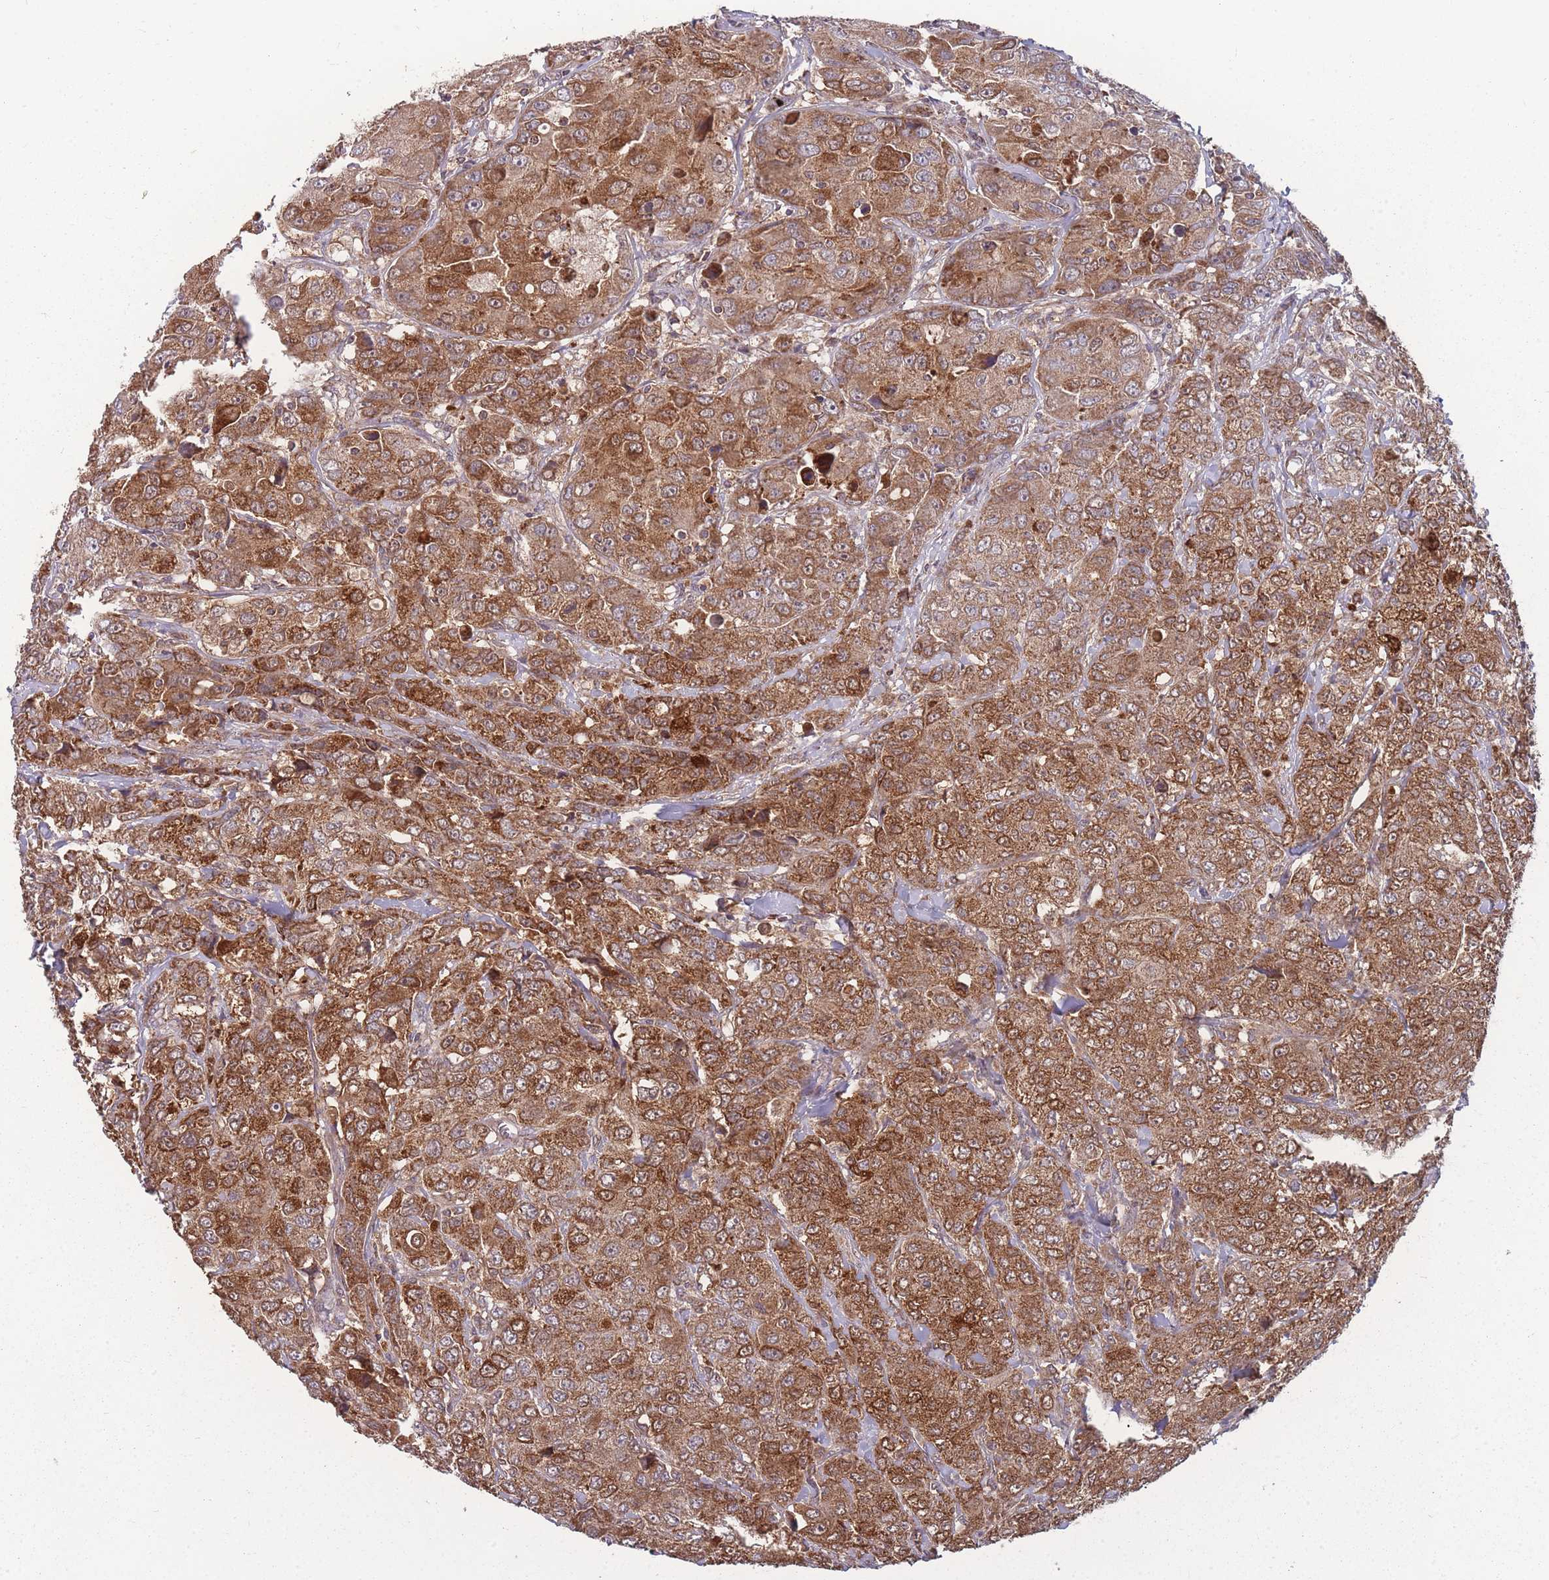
{"staining": {"intensity": "moderate", "quantity": ">75%", "location": "cytoplasmic/membranous"}, "tissue": "breast cancer", "cell_type": "Tumor cells", "image_type": "cancer", "snomed": [{"axis": "morphology", "description": "Duct carcinoma"}, {"axis": "topography", "description": "Breast"}], "caption": "Intraductal carcinoma (breast) stained with a brown dye exhibits moderate cytoplasmic/membranous positive staining in approximately >75% of tumor cells.", "gene": "SLC35B4", "patient": {"sex": "female", "age": 43}}